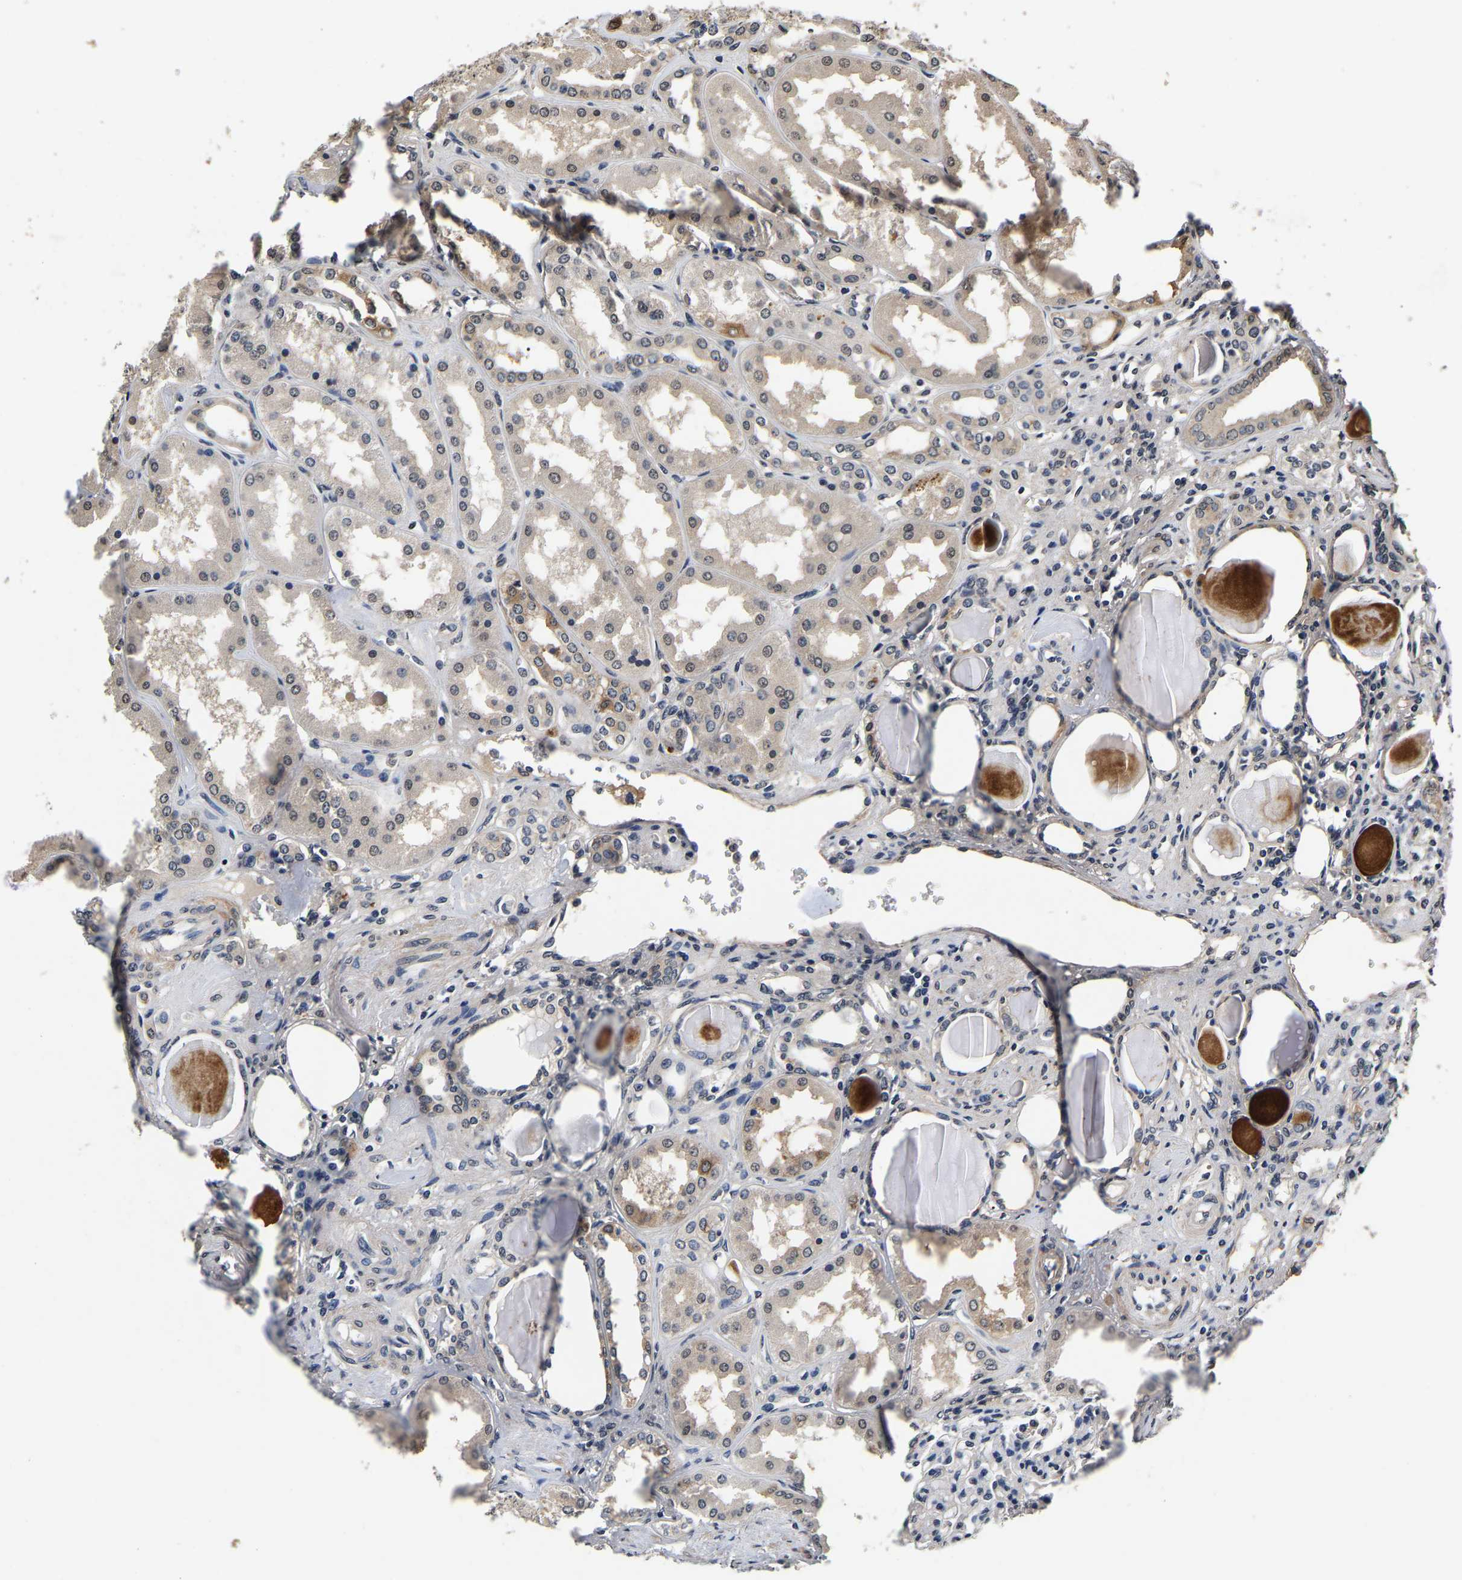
{"staining": {"intensity": "negative", "quantity": "none", "location": "none"}, "tissue": "kidney", "cell_type": "Cells in glomeruli", "image_type": "normal", "snomed": [{"axis": "morphology", "description": "Normal tissue, NOS"}, {"axis": "topography", "description": "Kidney"}], "caption": "An immunohistochemistry (IHC) image of benign kidney is shown. There is no staining in cells in glomeruli of kidney.", "gene": "RUVBL1", "patient": {"sex": "female", "age": 56}}